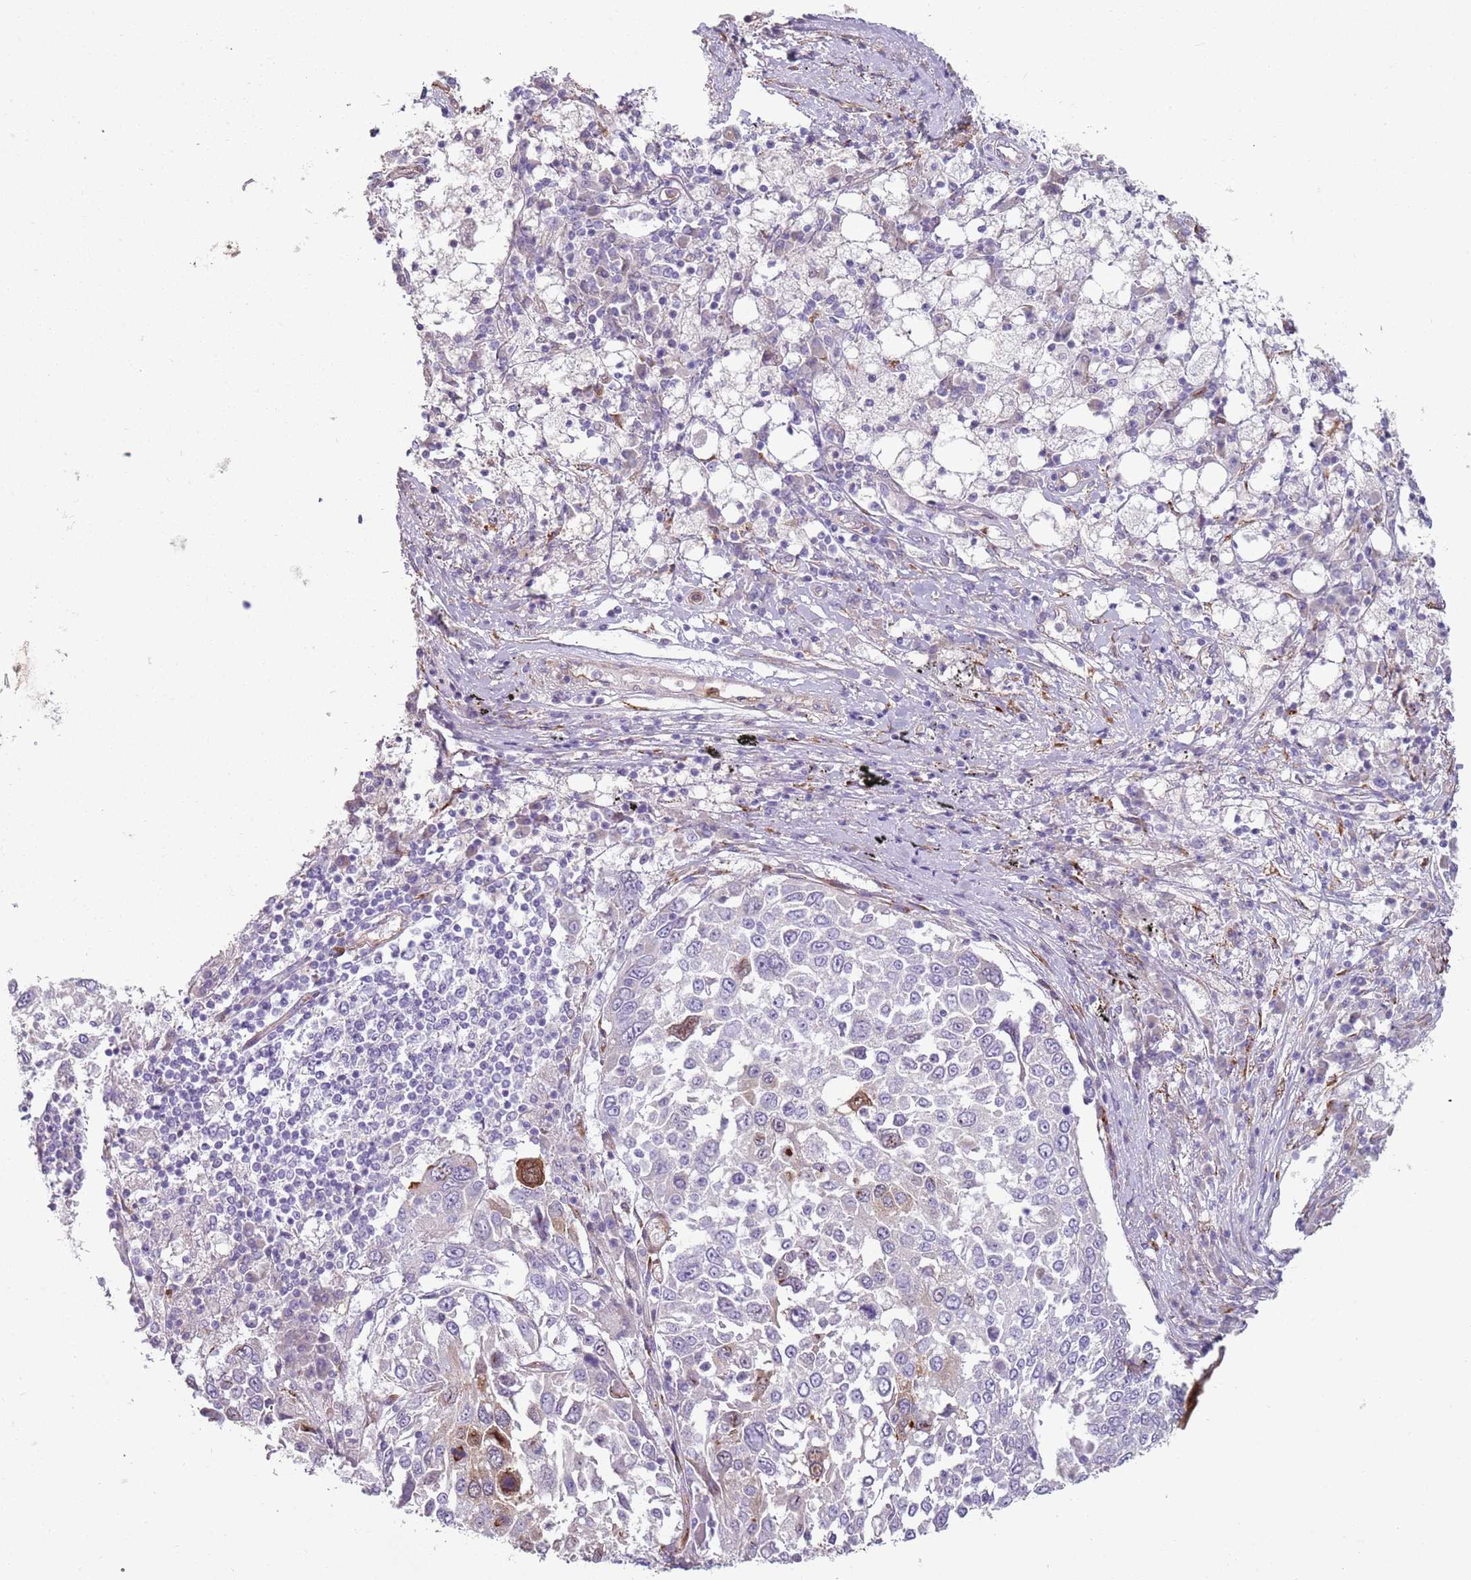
{"staining": {"intensity": "negative", "quantity": "none", "location": "none"}, "tissue": "lung cancer", "cell_type": "Tumor cells", "image_type": "cancer", "snomed": [{"axis": "morphology", "description": "Squamous cell carcinoma, NOS"}, {"axis": "topography", "description": "Lung"}], "caption": "DAB immunohistochemical staining of lung cancer shows no significant positivity in tumor cells. The staining was performed using DAB (3,3'-diaminobenzidine) to visualize the protein expression in brown, while the nuclei were stained in blue with hematoxylin (Magnification: 20x).", "gene": "PHLPP2", "patient": {"sex": "male", "age": 65}}